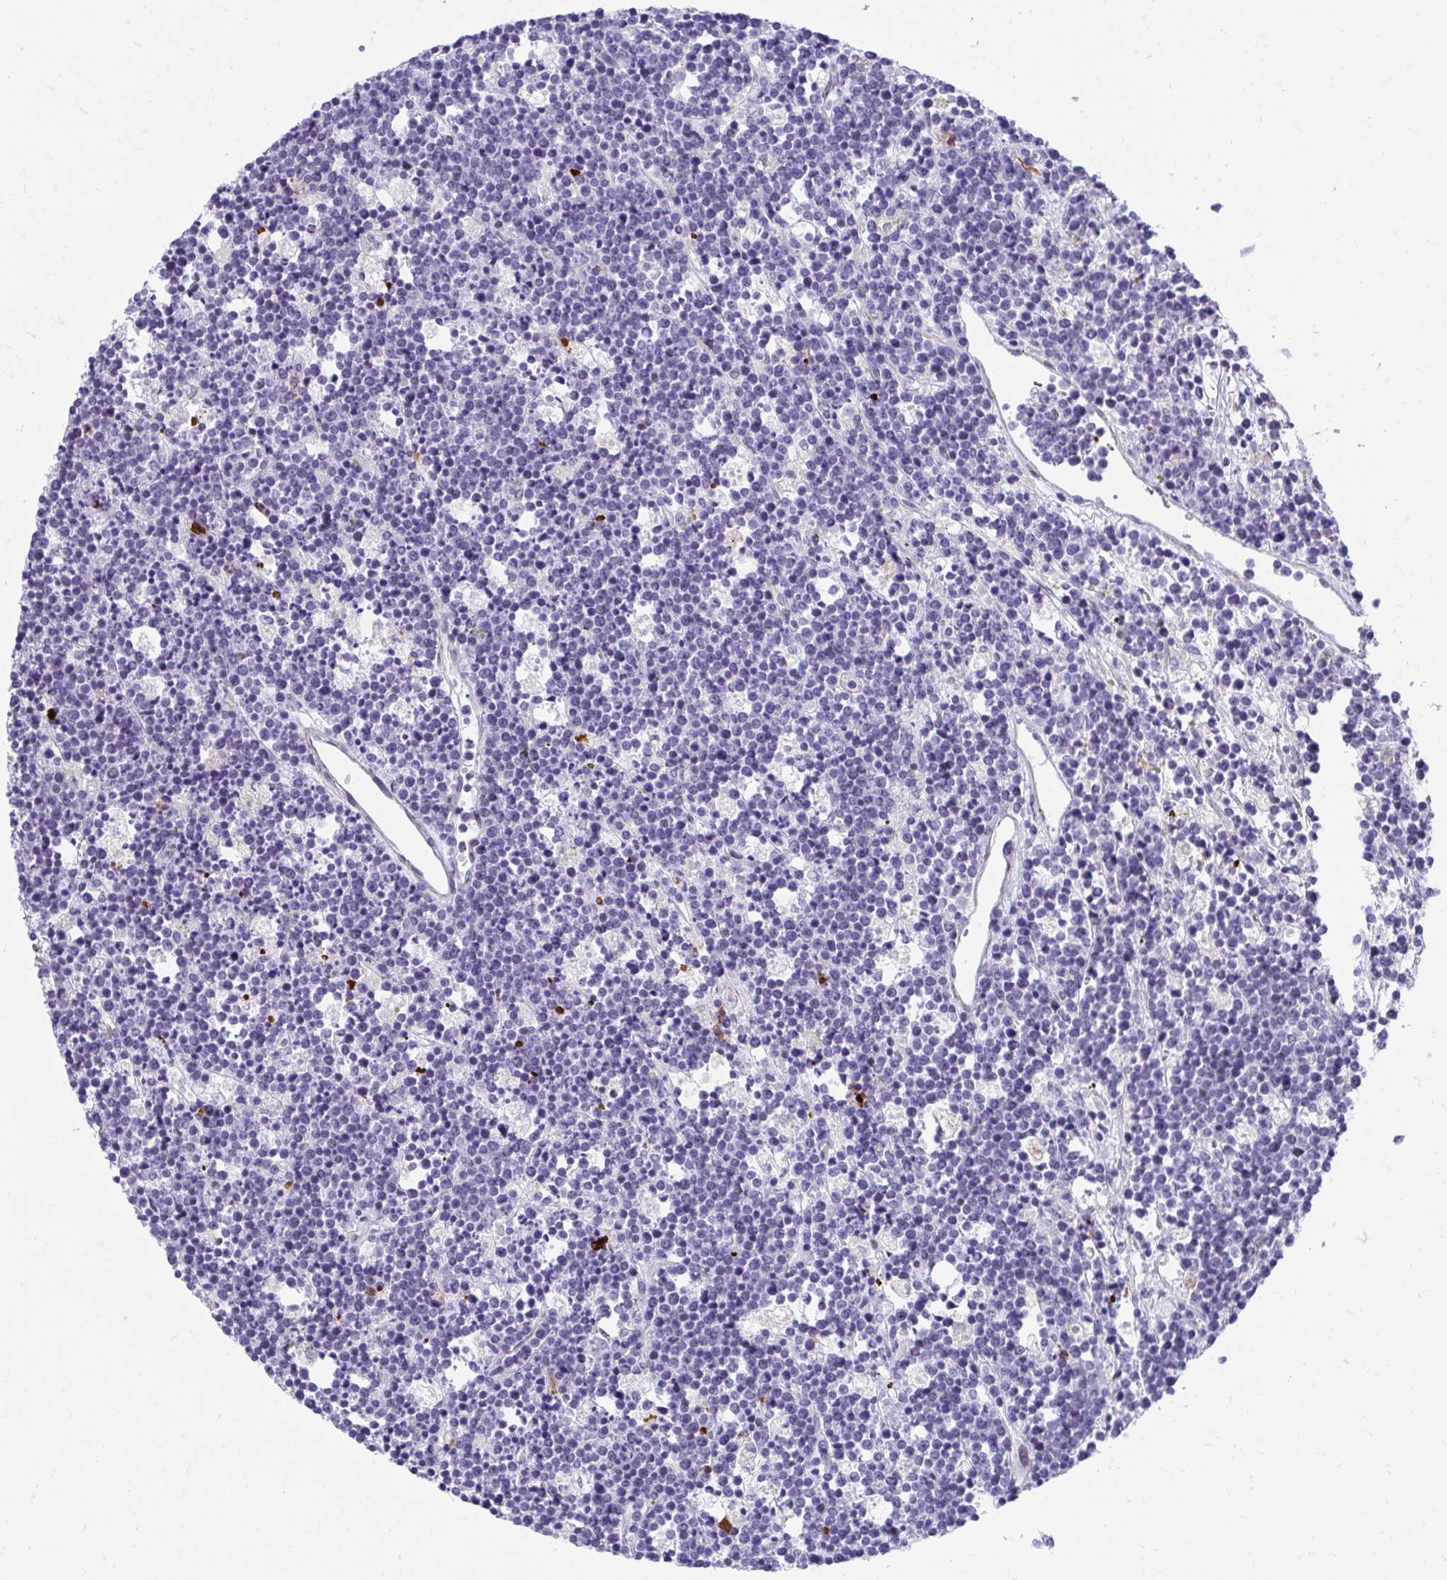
{"staining": {"intensity": "negative", "quantity": "none", "location": "none"}, "tissue": "lymphoma", "cell_type": "Tumor cells", "image_type": "cancer", "snomed": [{"axis": "morphology", "description": "Malignant lymphoma, non-Hodgkin's type, High grade"}, {"axis": "topography", "description": "Ovary"}], "caption": "Histopathology image shows no significant protein expression in tumor cells of lymphoma.", "gene": "CSTB", "patient": {"sex": "female", "age": 56}}